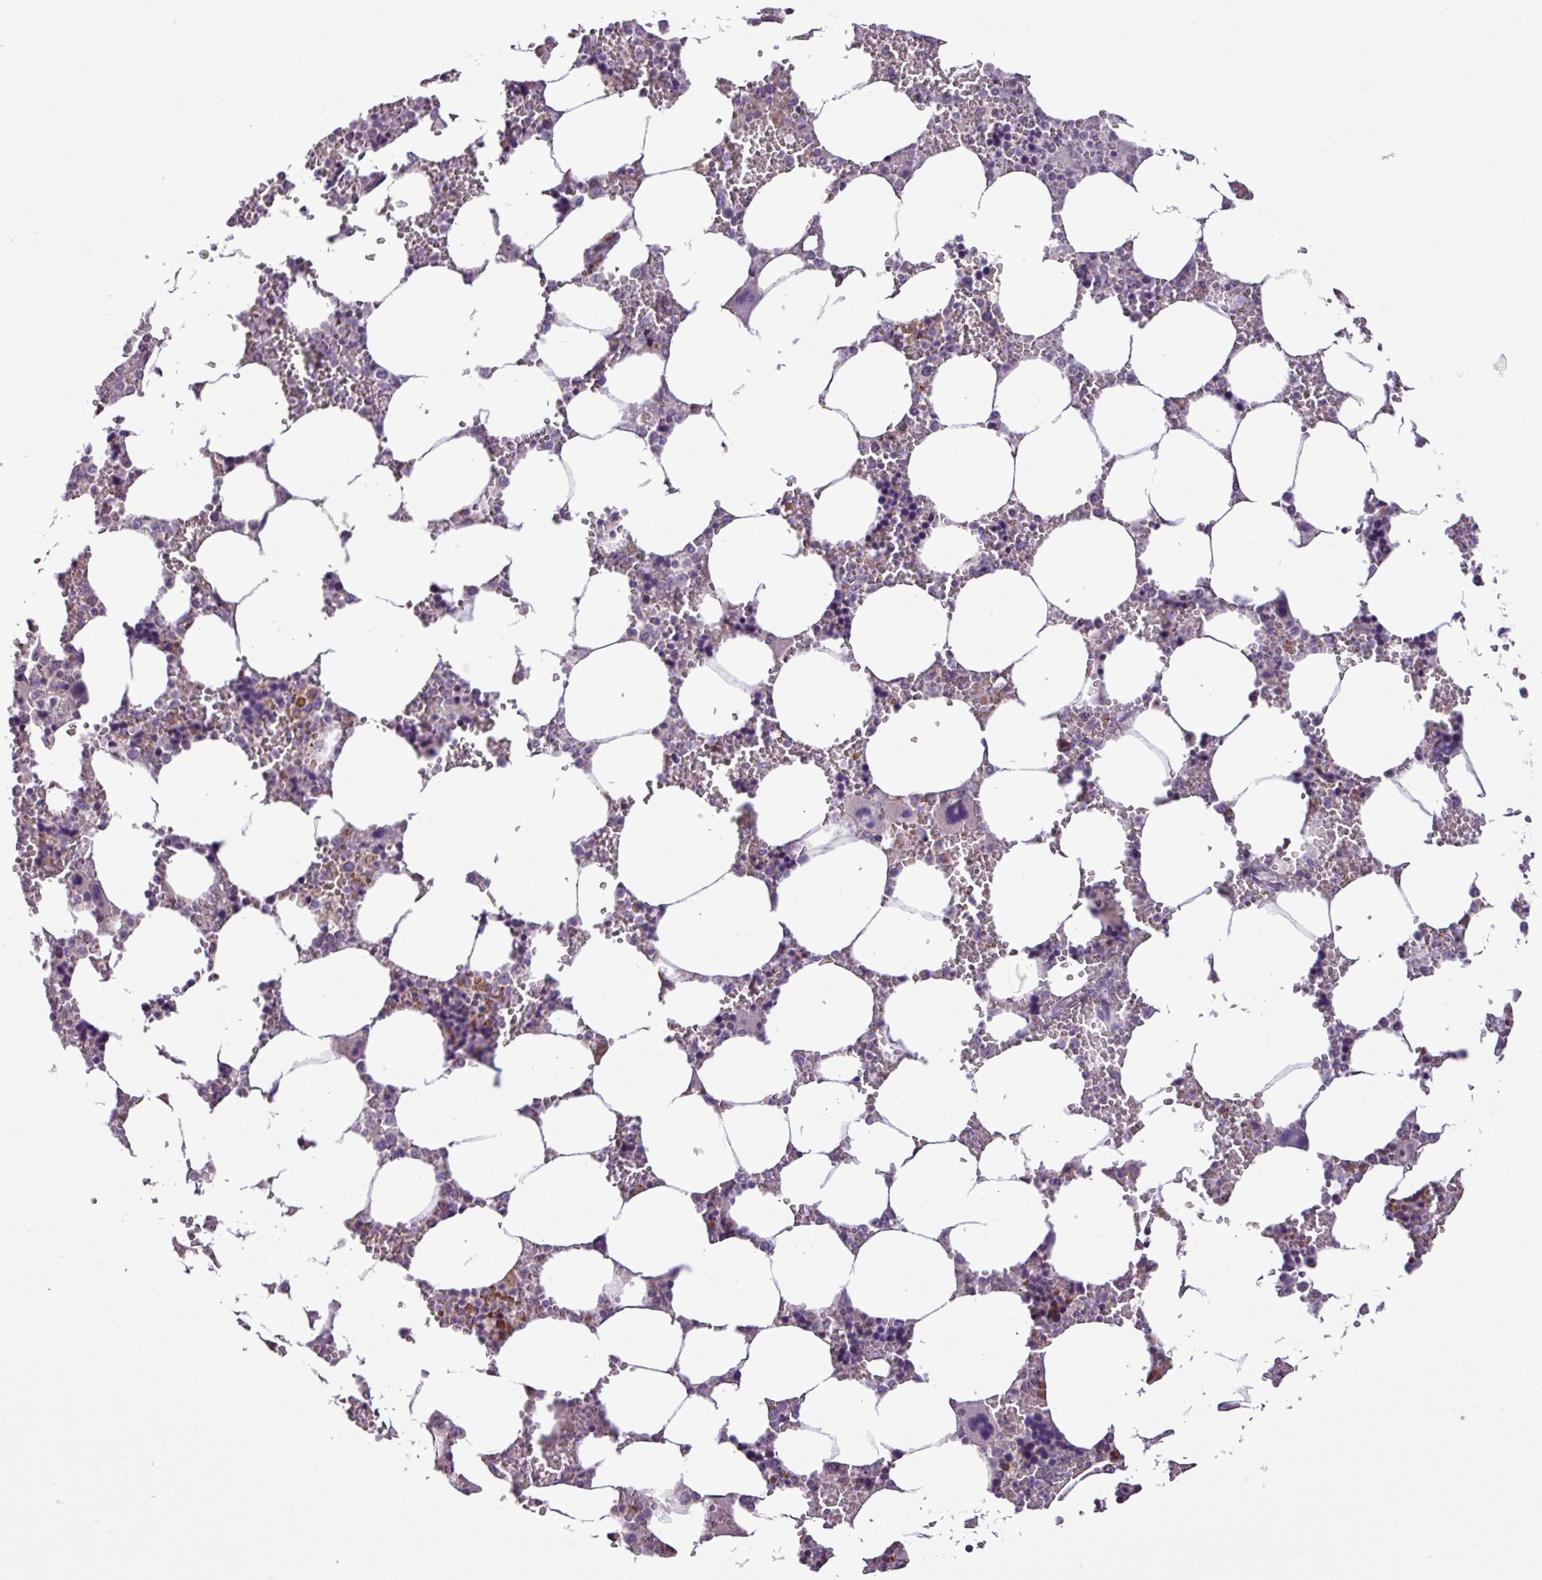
{"staining": {"intensity": "moderate", "quantity": "<25%", "location": "cytoplasmic/membranous"}, "tissue": "bone marrow", "cell_type": "Hematopoietic cells", "image_type": "normal", "snomed": [{"axis": "morphology", "description": "Normal tissue, NOS"}, {"axis": "topography", "description": "Bone marrow"}], "caption": "The micrograph shows a brown stain indicating the presence of a protein in the cytoplasmic/membranous of hematopoietic cells in bone marrow. Nuclei are stained in blue.", "gene": "FAM183A", "patient": {"sex": "male", "age": 64}}